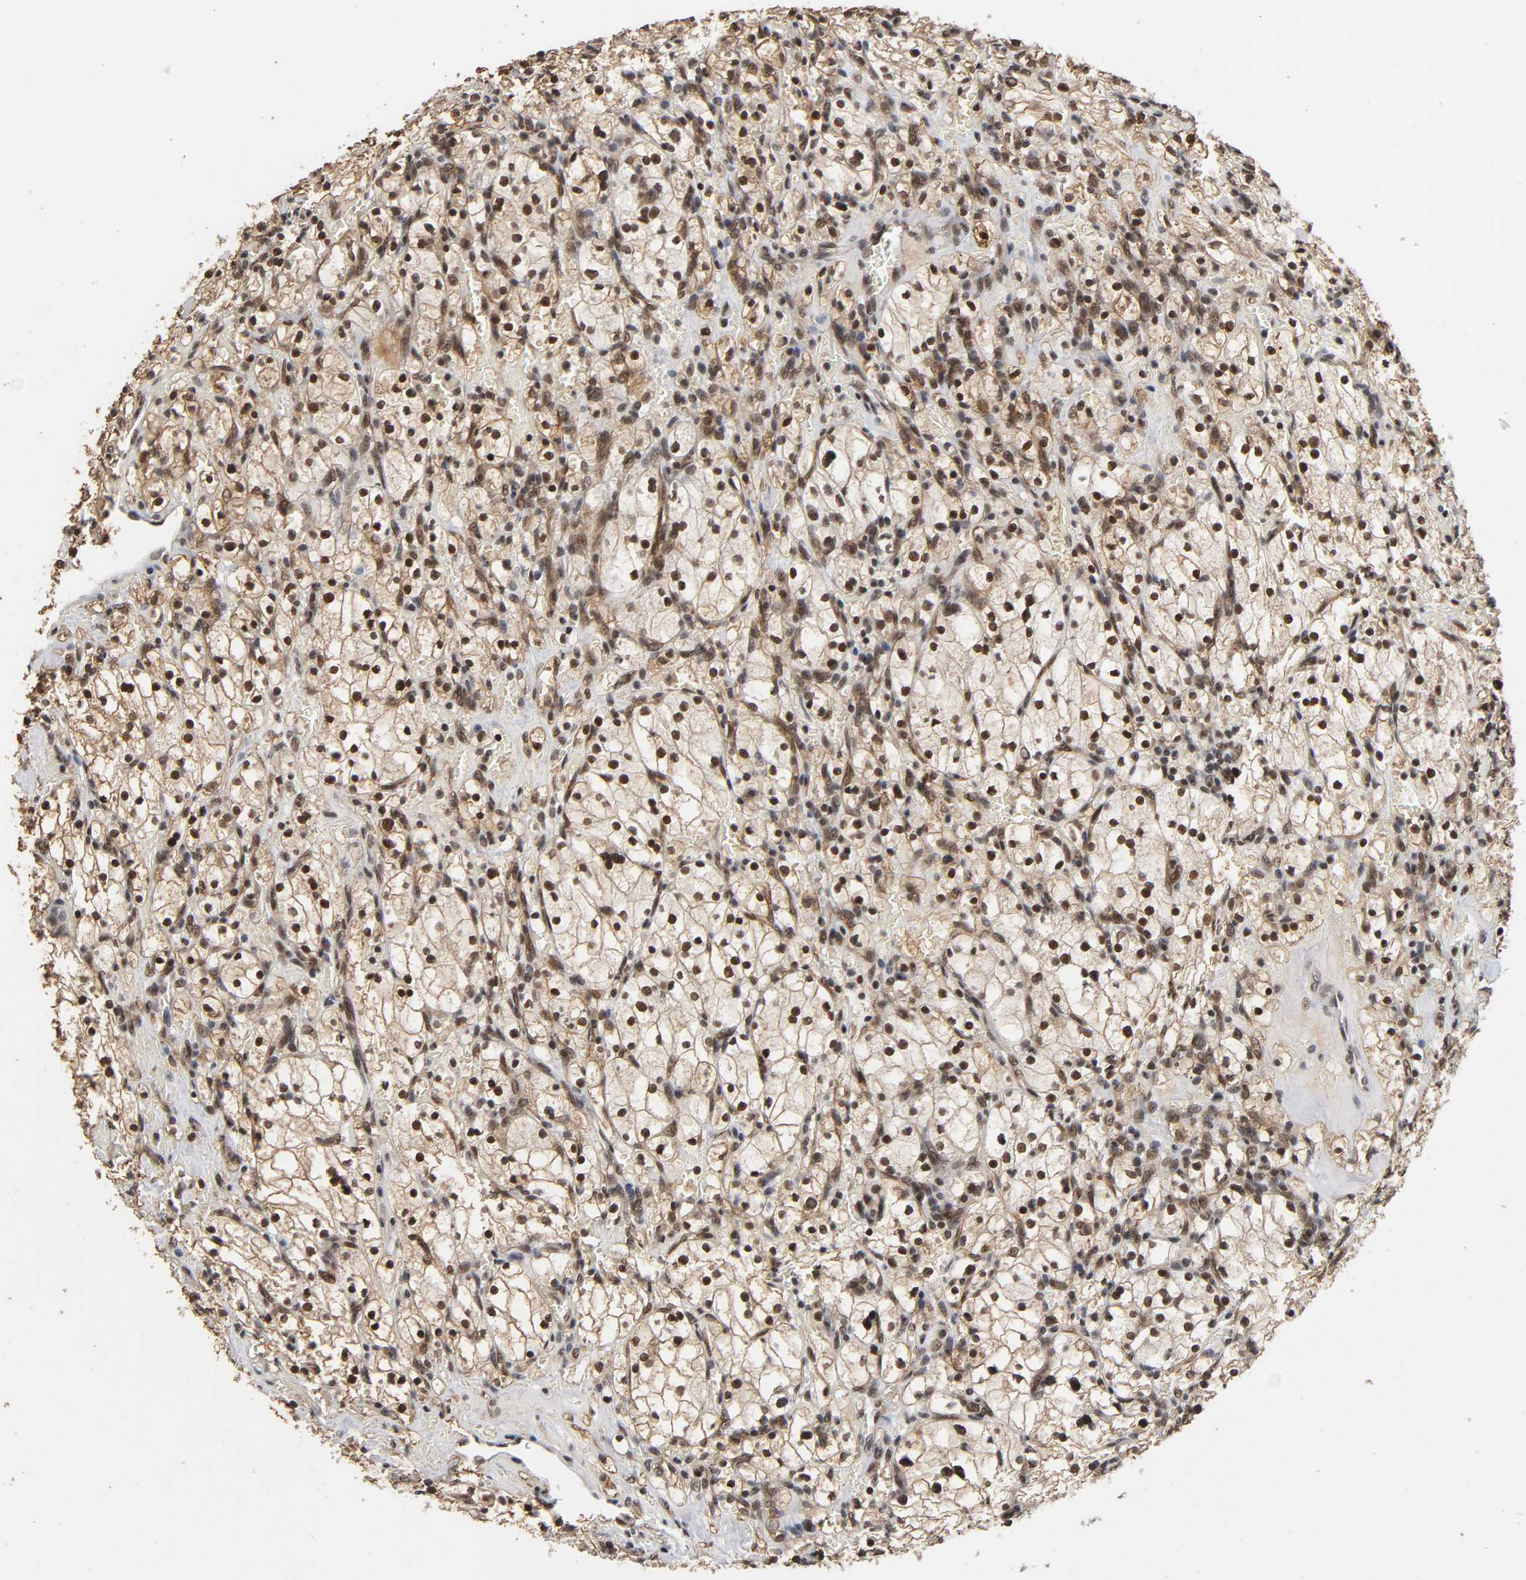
{"staining": {"intensity": "strong", "quantity": ">75%", "location": "cytoplasmic/membranous,nuclear"}, "tissue": "renal cancer", "cell_type": "Tumor cells", "image_type": "cancer", "snomed": [{"axis": "morphology", "description": "Adenocarcinoma, NOS"}, {"axis": "topography", "description": "Kidney"}], "caption": "A micrograph of human adenocarcinoma (renal) stained for a protein shows strong cytoplasmic/membranous and nuclear brown staining in tumor cells. Immunohistochemistry stains the protein of interest in brown and the nuclei are stained blue.", "gene": "ZNF384", "patient": {"sex": "female", "age": 83}}